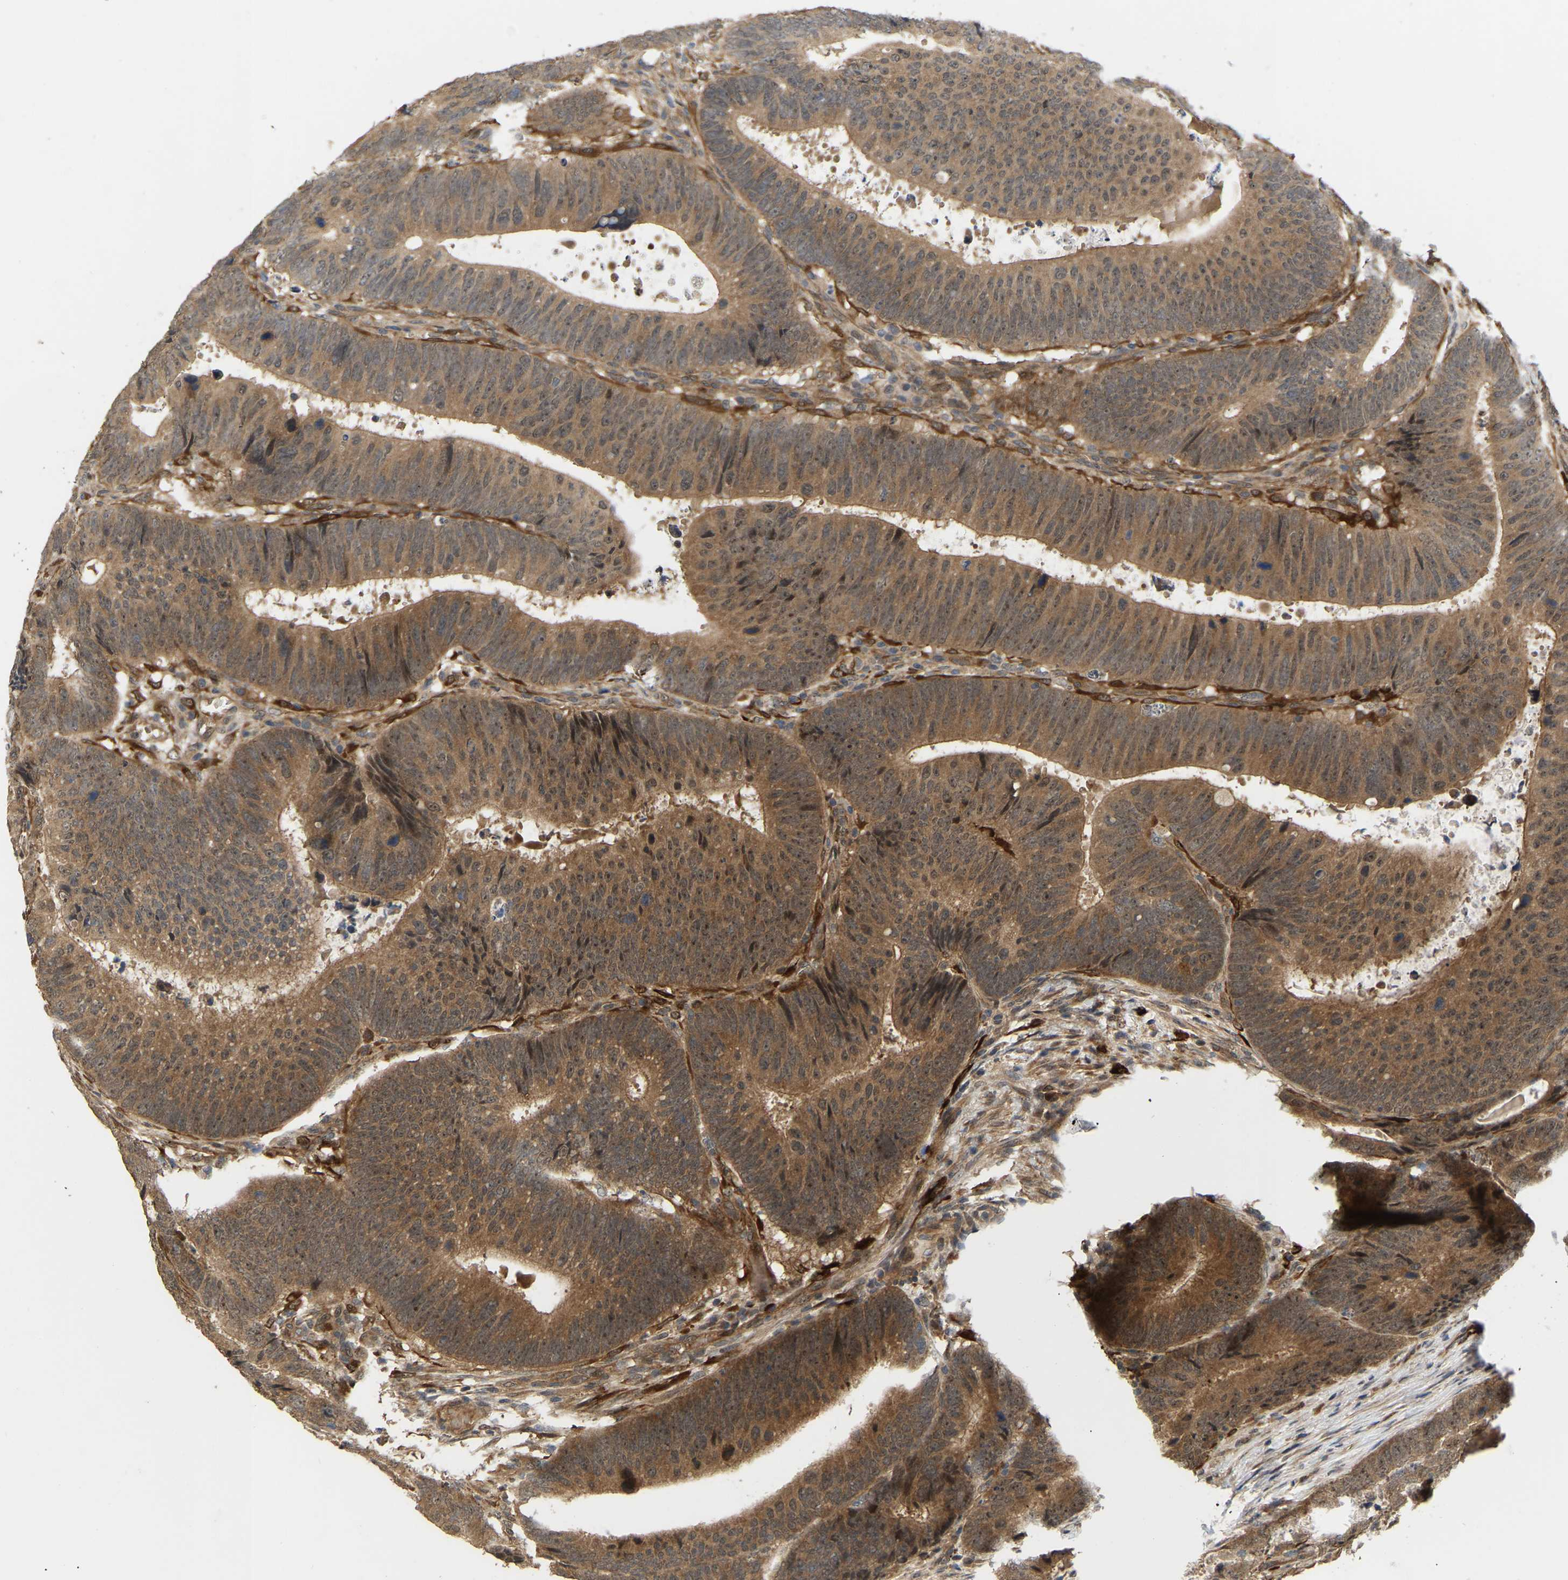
{"staining": {"intensity": "moderate", "quantity": ">75%", "location": "cytoplasmic/membranous,nuclear"}, "tissue": "colorectal cancer", "cell_type": "Tumor cells", "image_type": "cancer", "snomed": [{"axis": "morphology", "description": "Adenocarcinoma, NOS"}, {"axis": "topography", "description": "Colon"}], "caption": "This is an image of IHC staining of colorectal cancer, which shows moderate expression in the cytoplasmic/membranous and nuclear of tumor cells.", "gene": "LIMK2", "patient": {"sex": "male", "age": 56}}